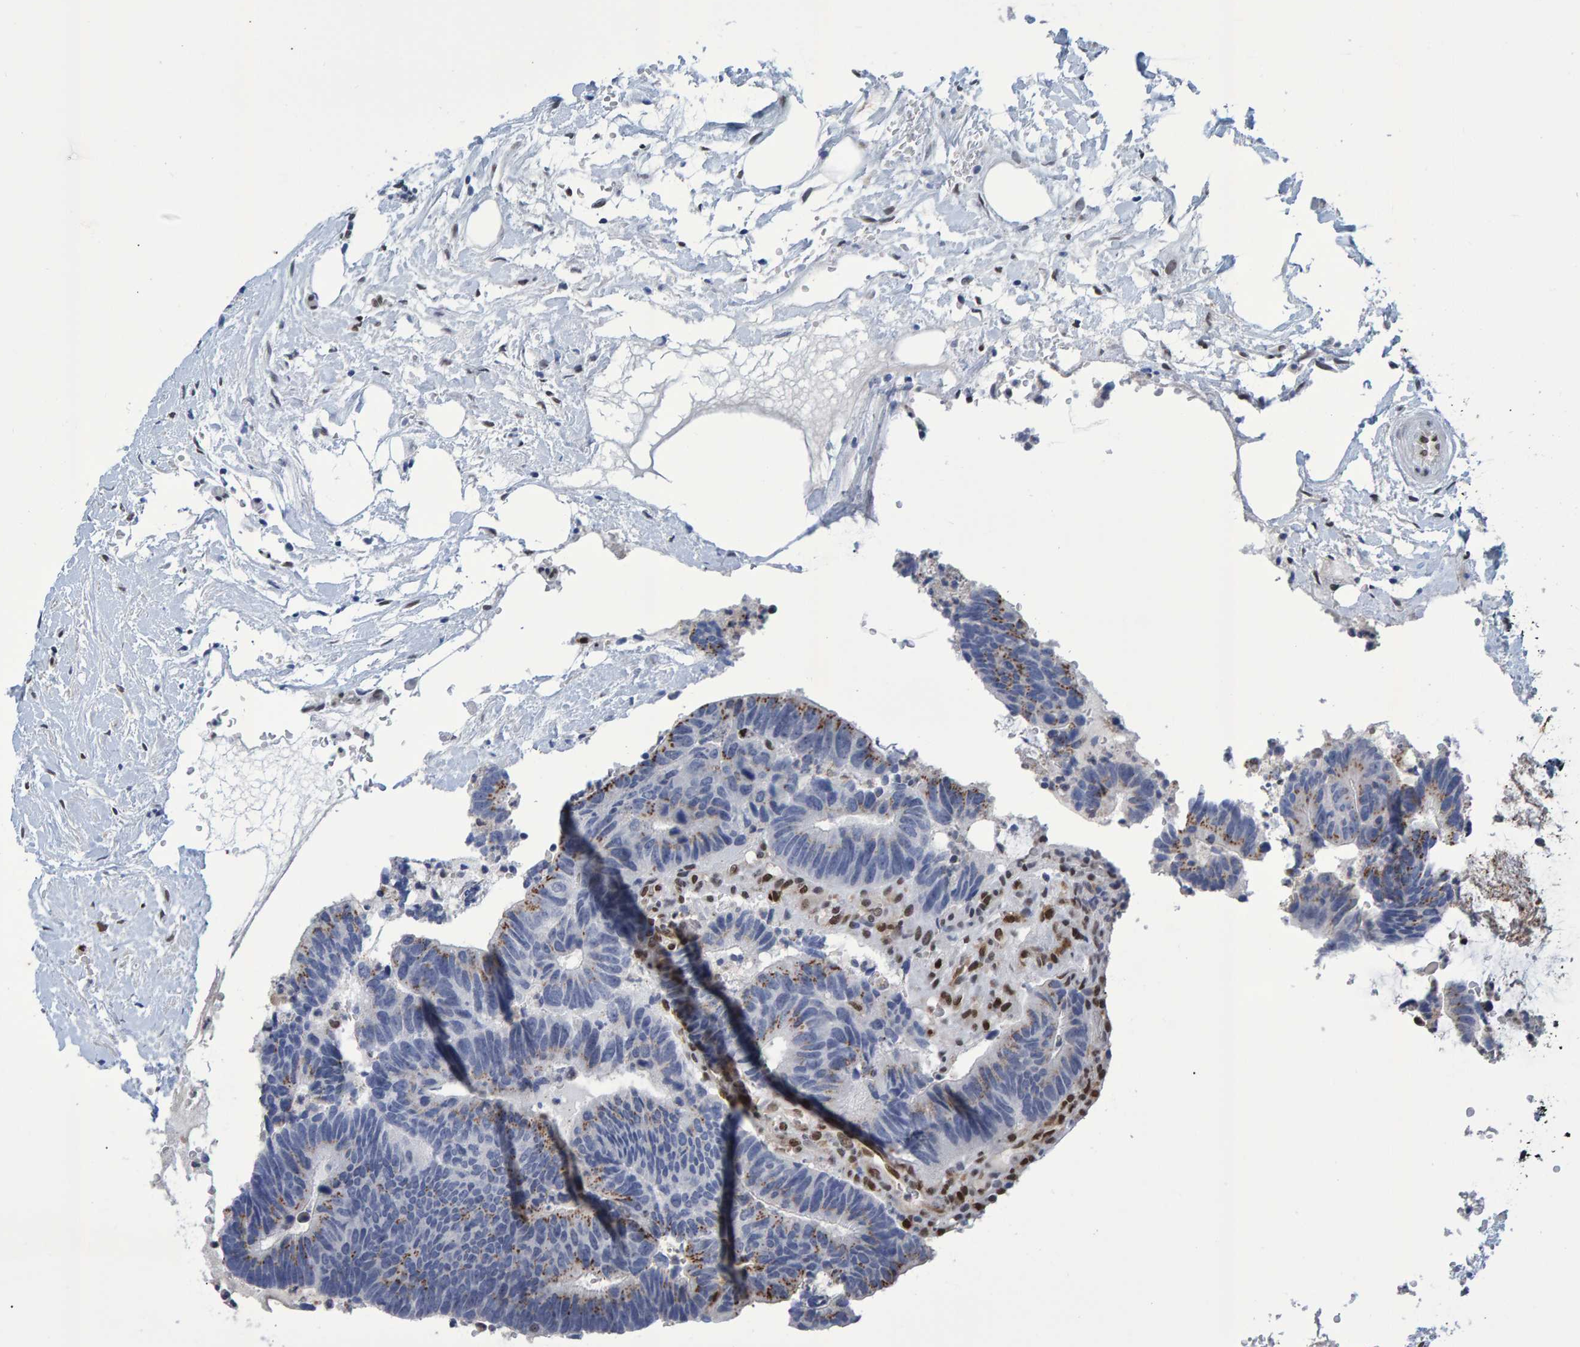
{"staining": {"intensity": "moderate", "quantity": "25%-75%", "location": "cytoplasmic/membranous"}, "tissue": "colorectal cancer", "cell_type": "Tumor cells", "image_type": "cancer", "snomed": [{"axis": "morphology", "description": "Adenocarcinoma, NOS"}, {"axis": "topography", "description": "Colon"}], "caption": "Protein positivity by immunohistochemistry reveals moderate cytoplasmic/membranous staining in about 25%-75% of tumor cells in colorectal cancer.", "gene": "QKI", "patient": {"sex": "male", "age": 56}}